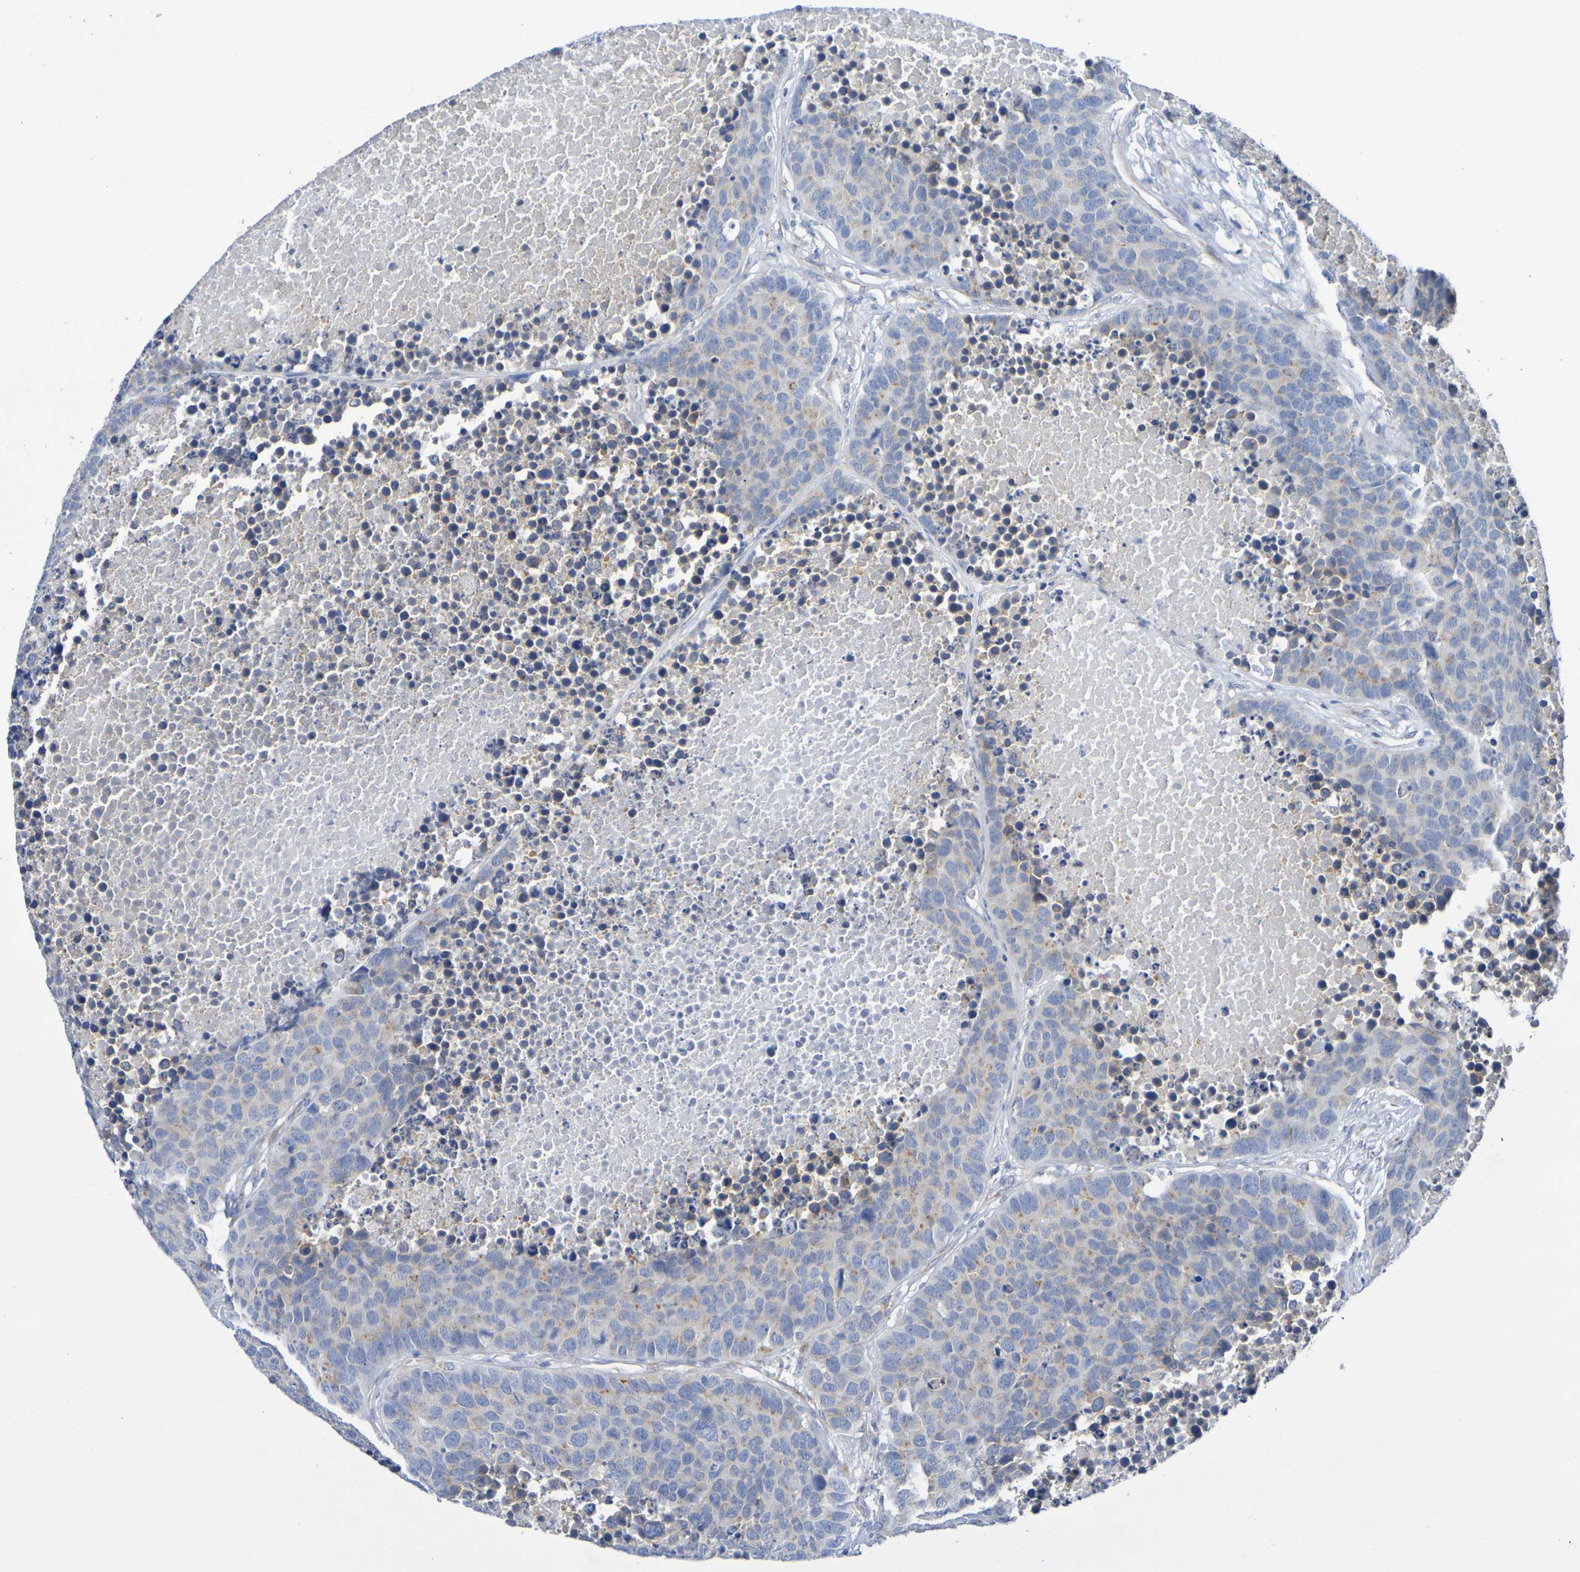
{"staining": {"intensity": "weak", "quantity": "25%-75%", "location": "cytoplasmic/membranous"}, "tissue": "carcinoid", "cell_type": "Tumor cells", "image_type": "cancer", "snomed": [{"axis": "morphology", "description": "Carcinoid, malignant, NOS"}, {"axis": "topography", "description": "Lung"}], "caption": "Immunohistochemical staining of human carcinoid demonstrates low levels of weak cytoplasmic/membranous protein expression in about 25%-75% of tumor cells.", "gene": "TMCC3", "patient": {"sex": "male", "age": 60}}